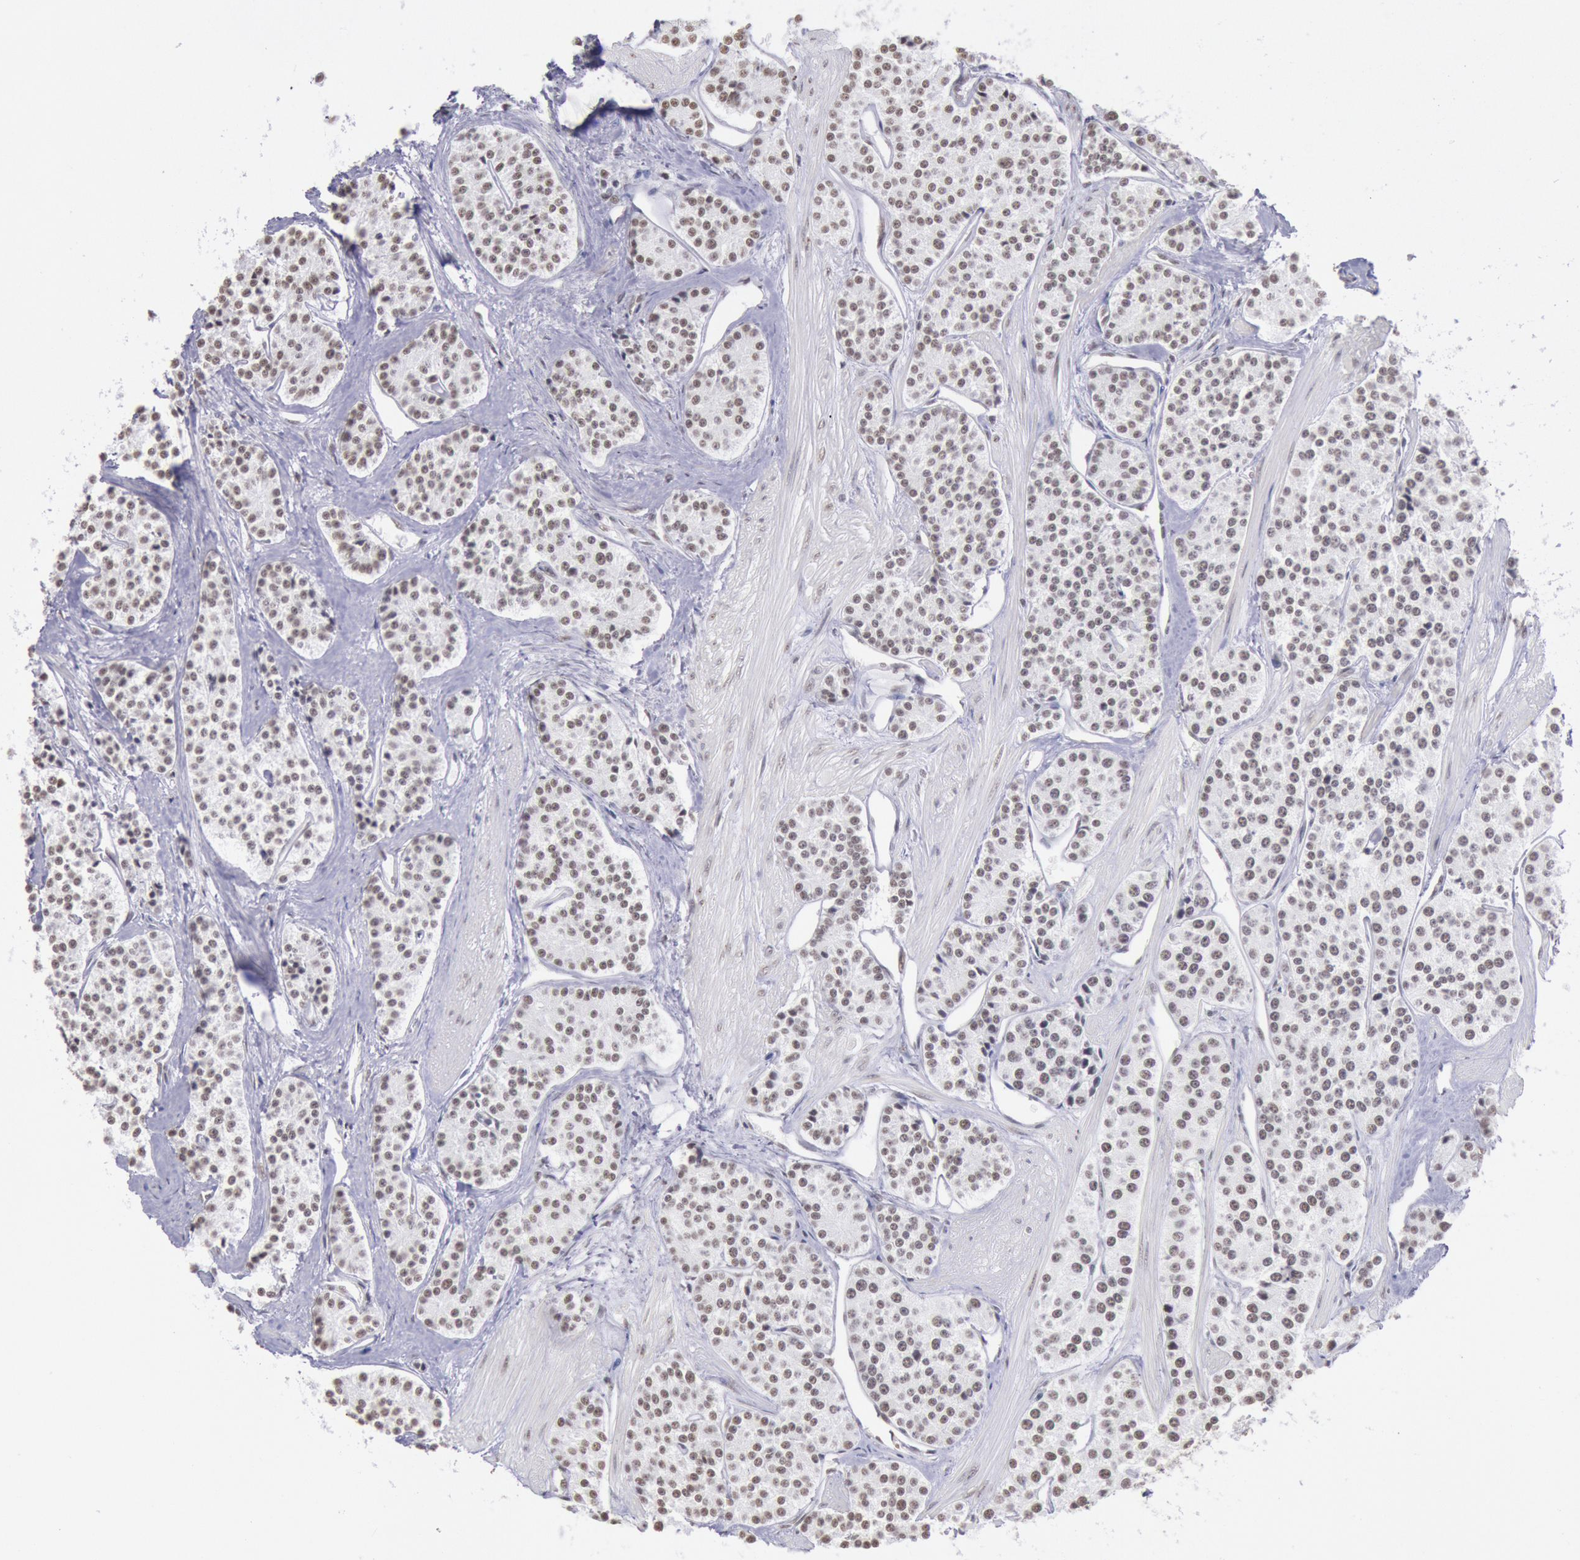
{"staining": {"intensity": "weak", "quantity": ">75%", "location": "nuclear"}, "tissue": "carcinoid", "cell_type": "Tumor cells", "image_type": "cancer", "snomed": [{"axis": "morphology", "description": "Carcinoid, malignant, NOS"}, {"axis": "topography", "description": "Stomach"}], "caption": "The image reveals a brown stain indicating the presence of a protein in the nuclear of tumor cells in carcinoid. The staining was performed using DAB to visualize the protein expression in brown, while the nuclei were stained in blue with hematoxylin (Magnification: 20x).", "gene": "SNRPD3", "patient": {"sex": "female", "age": 76}}